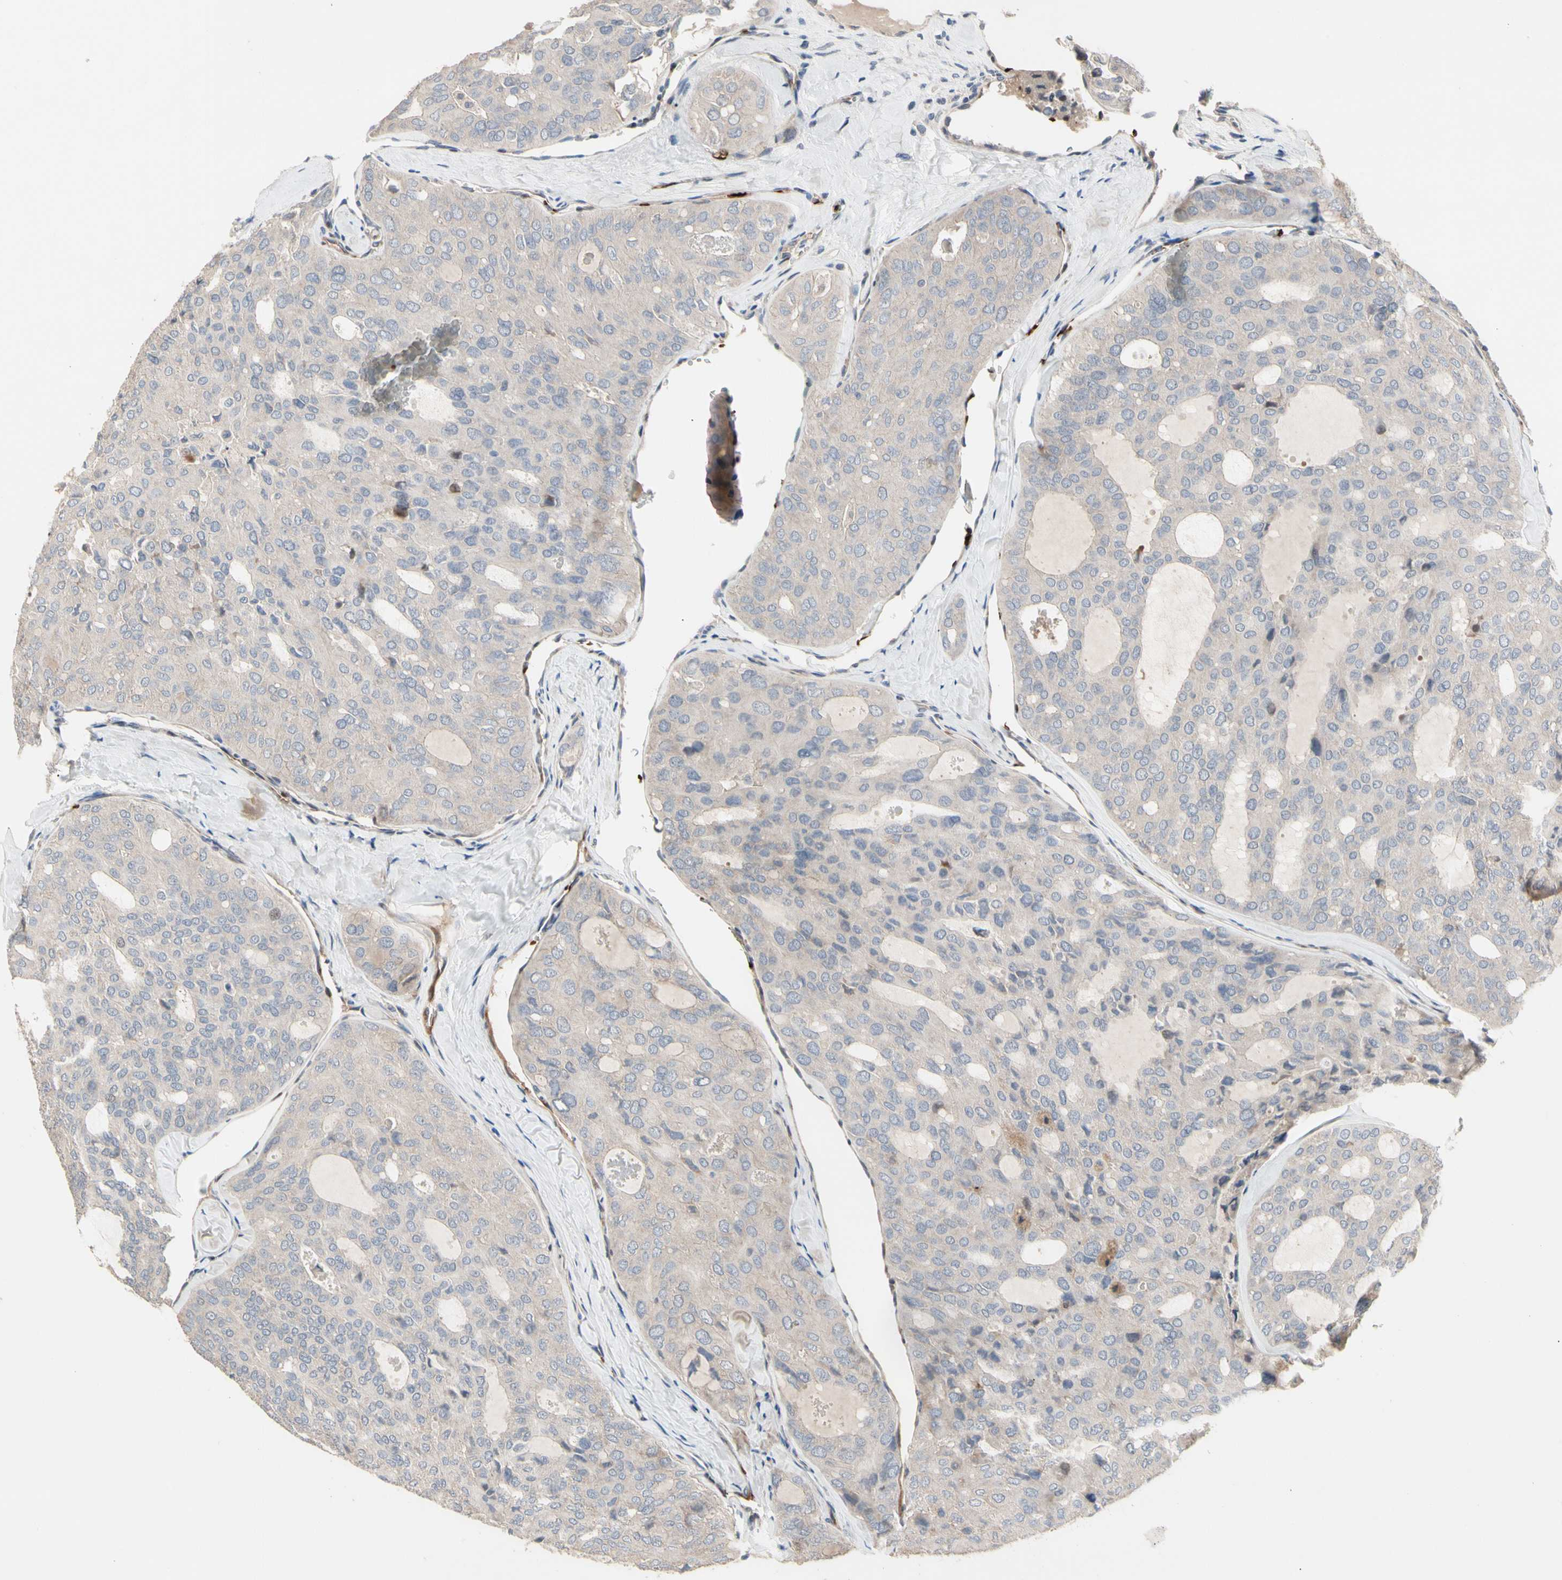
{"staining": {"intensity": "negative", "quantity": "none", "location": "none"}, "tissue": "thyroid cancer", "cell_type": "Tumor cells", "image_type": "cancer", "snomed": [{"axis": "morphology", "description": "Follicular adenoma carcinoma, NOS"}, {"axis": "topography", "description": "Thyroid gland"}], "caption": "A micrograph of human thyroid cancer is negative for staining in tumor cells. Nuclei are stained in blue.", "gene": "HMGCR", "patient": {"sex": "male", "age": 75}}